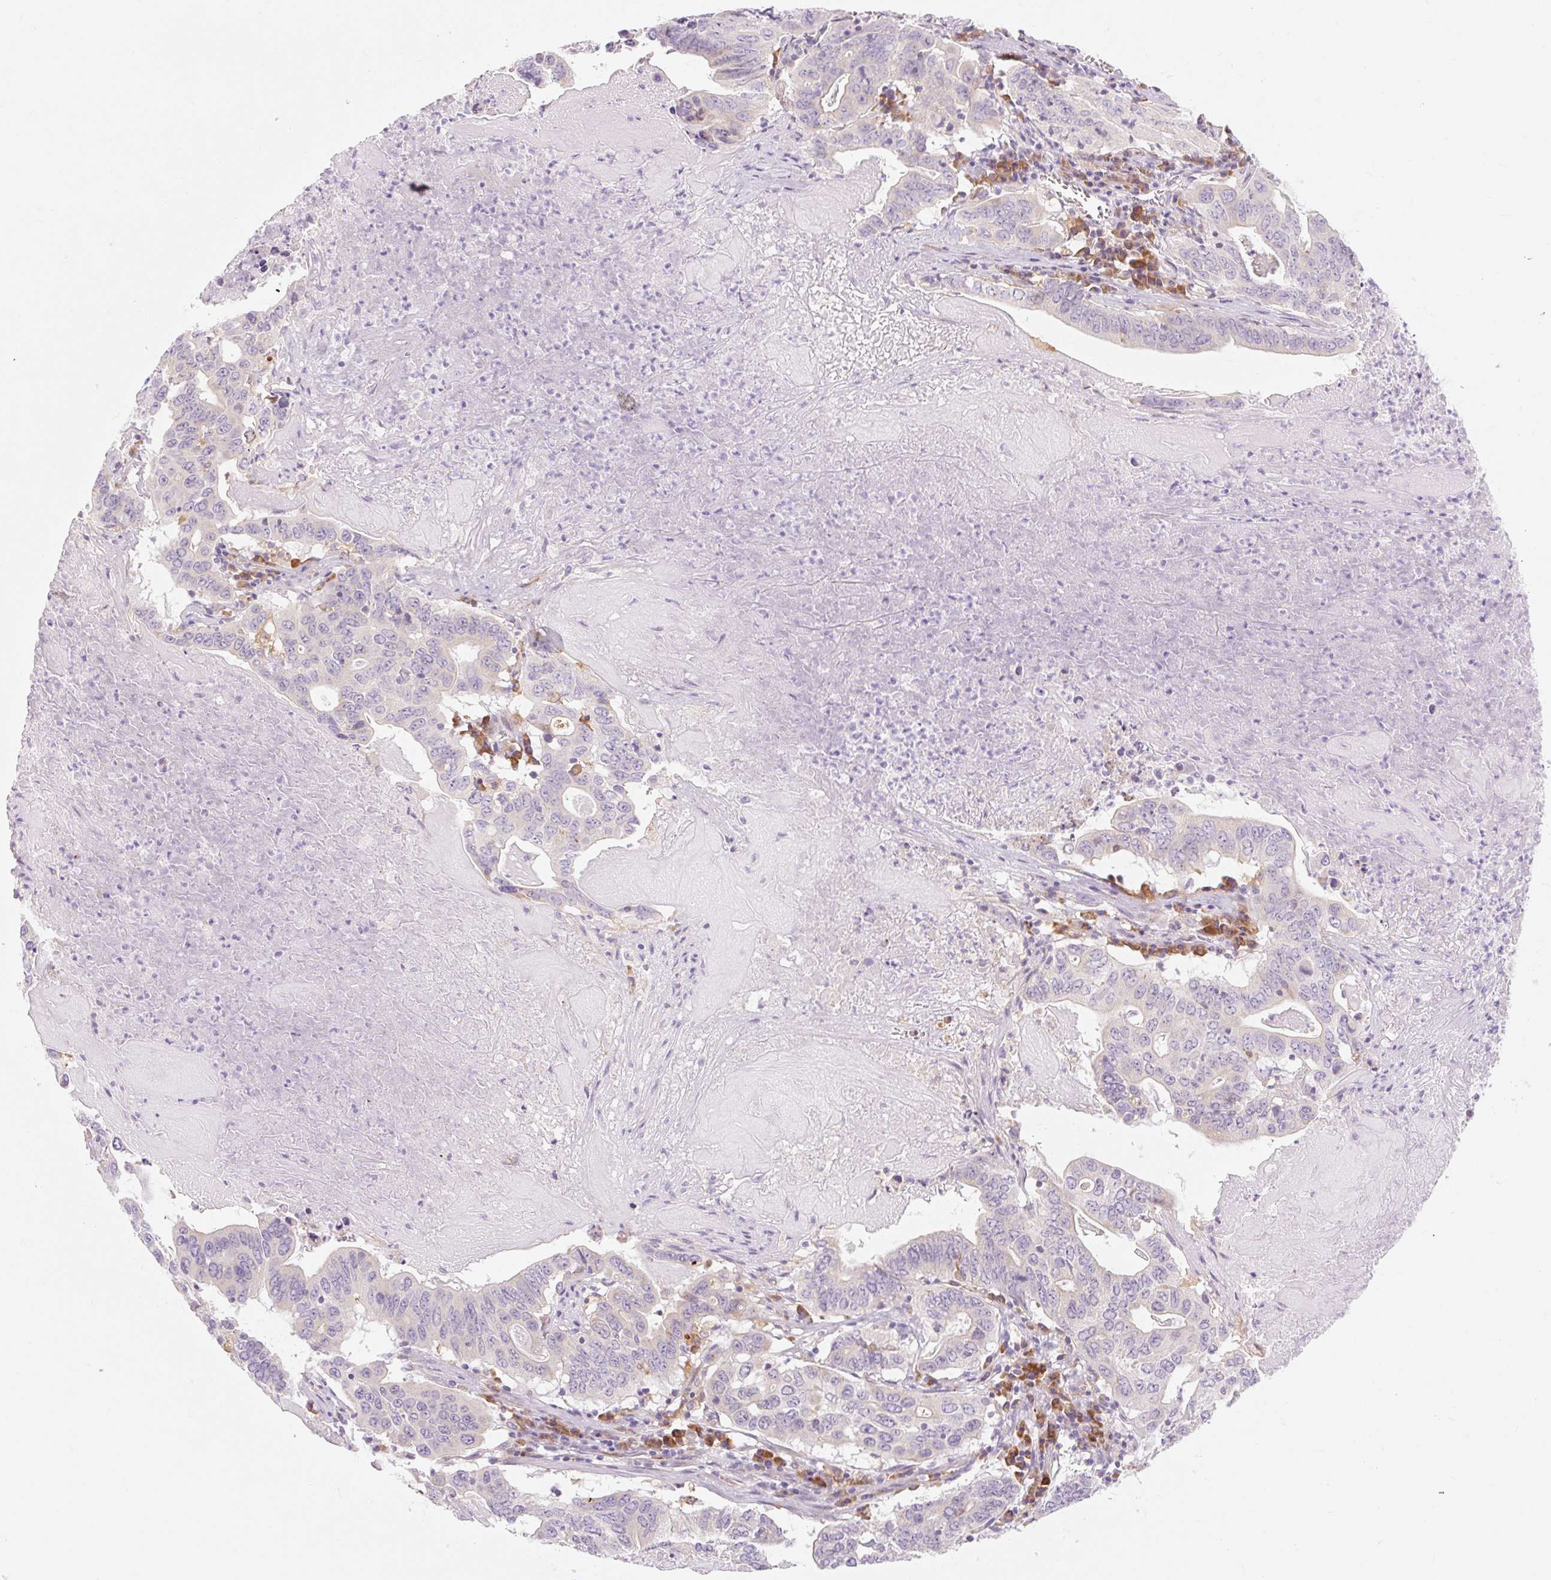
{"staining": {"intensity": "negative", "quantity": "none", "location": "none"}, "tissue": "lung cancer", "cell_type": "Tumor cells", "image_type": "cancer", "snomed": [{"axis": "morphology", "description": "Adenocarcinoma, NOS"}, {"axis": "topography", "description": "Lung"}], "caption": "Photomicrograph shows no significant protein positivity in tumor cells of lung cancer (adenocarcinoma).", "gene": "MYO1D", "patient": {"sex": "female", "age": 60}}